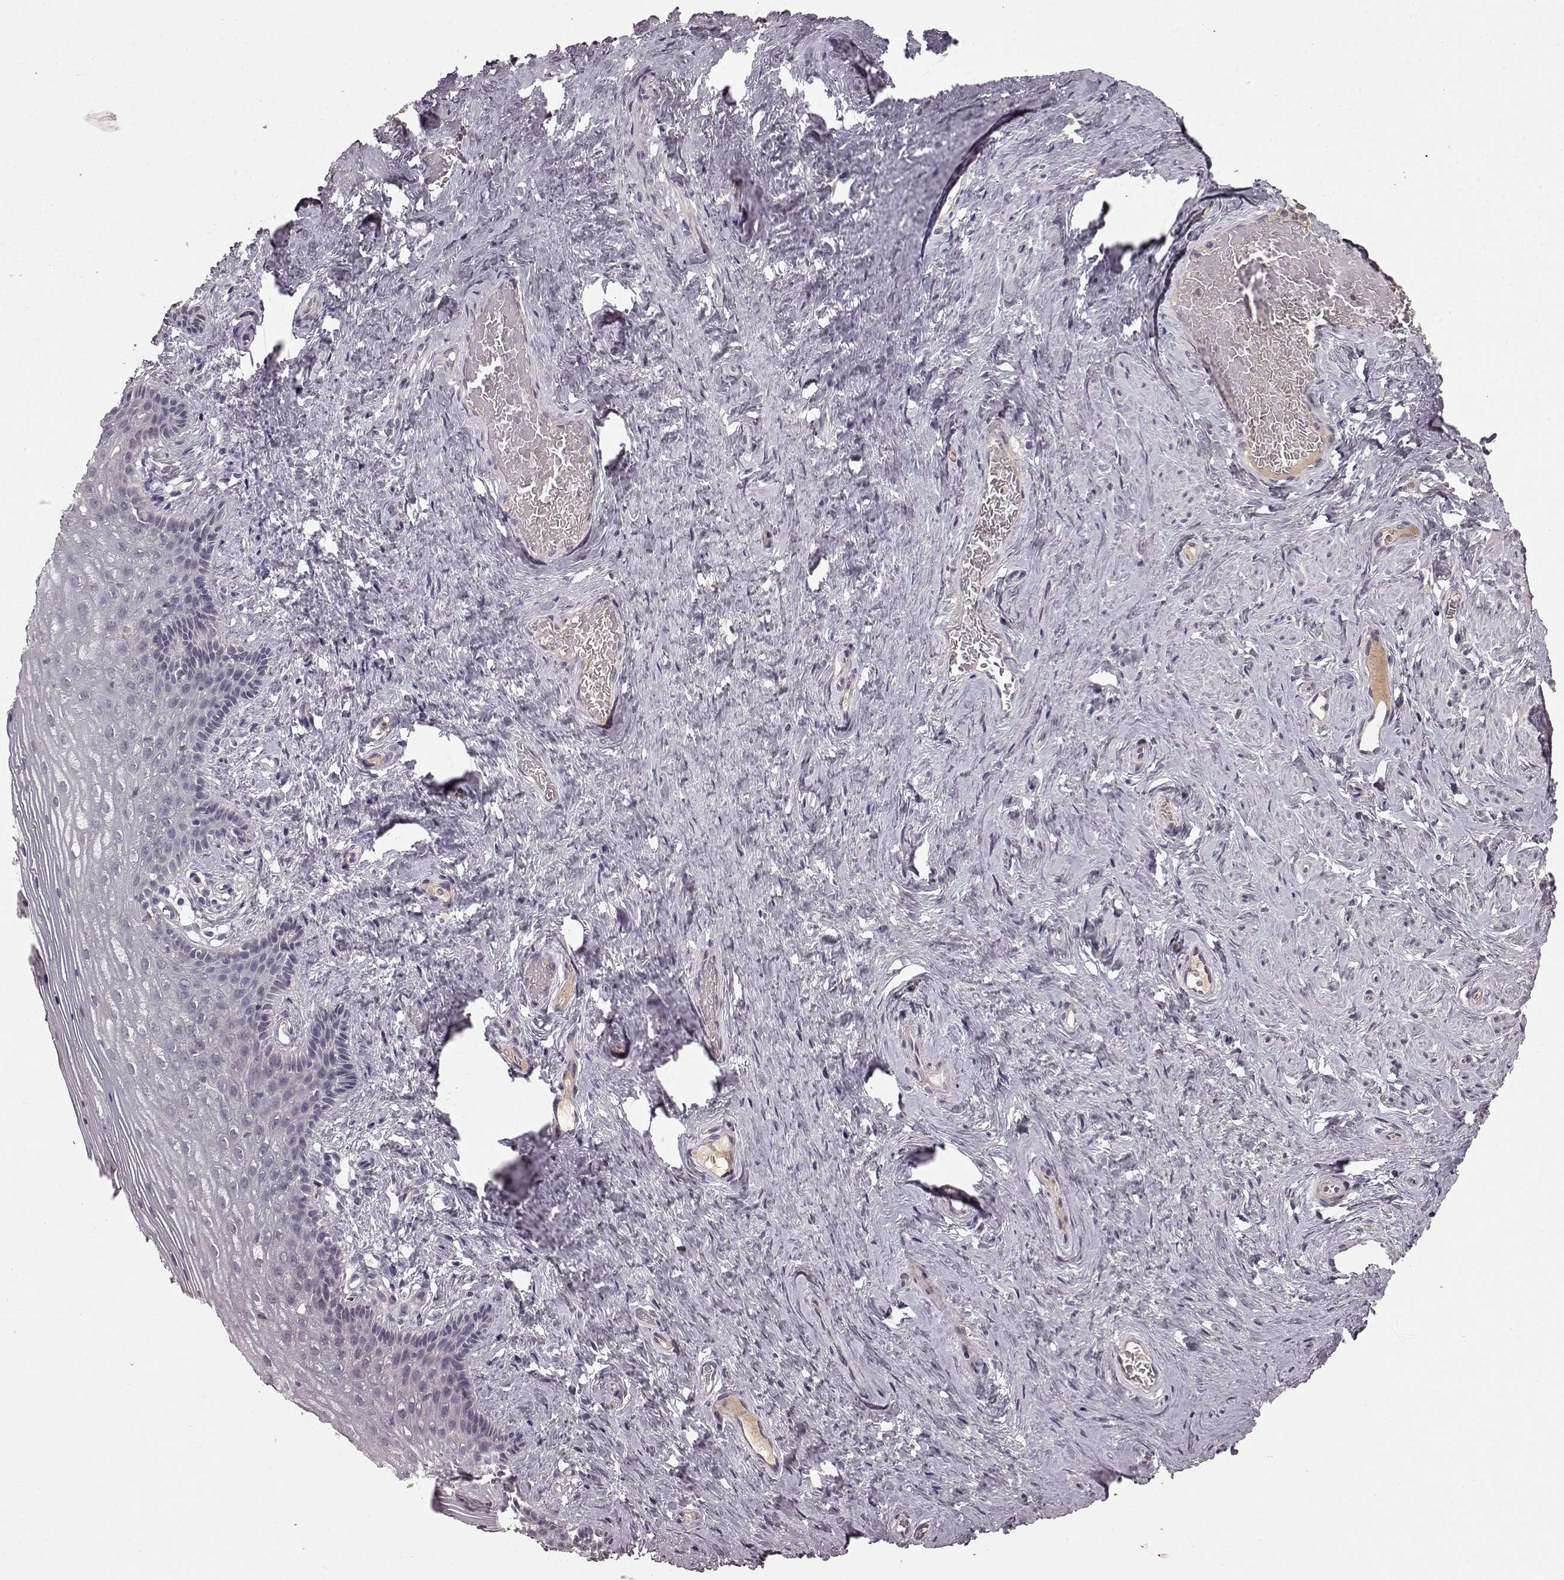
{"staining": {"intensity": "negative", "quantity": "none", "location": "none"}, "tissue": "vagina", "cell_type": "Squamous epithelial cells", "image_type": "normal", "snomed": [{"axis": "morphology", "description": "Normal tissue, NOS"}, {"axis": "topography", "description": "Vagina"}], "caption": "This photomicrograph is of normal vagina stained with immunohistochemistry to label a protein in brown with the nuclei are counter-stained blue. There is no expression in squamous epithelial cells. The staining was performed using DAB to visualize the protein expression in brown, while the nuclei were stained in blue with hematoxylin (Magnification: 20x).", "gene": "SLC22A18", "patient": {"sex": "female", "age": 45}}